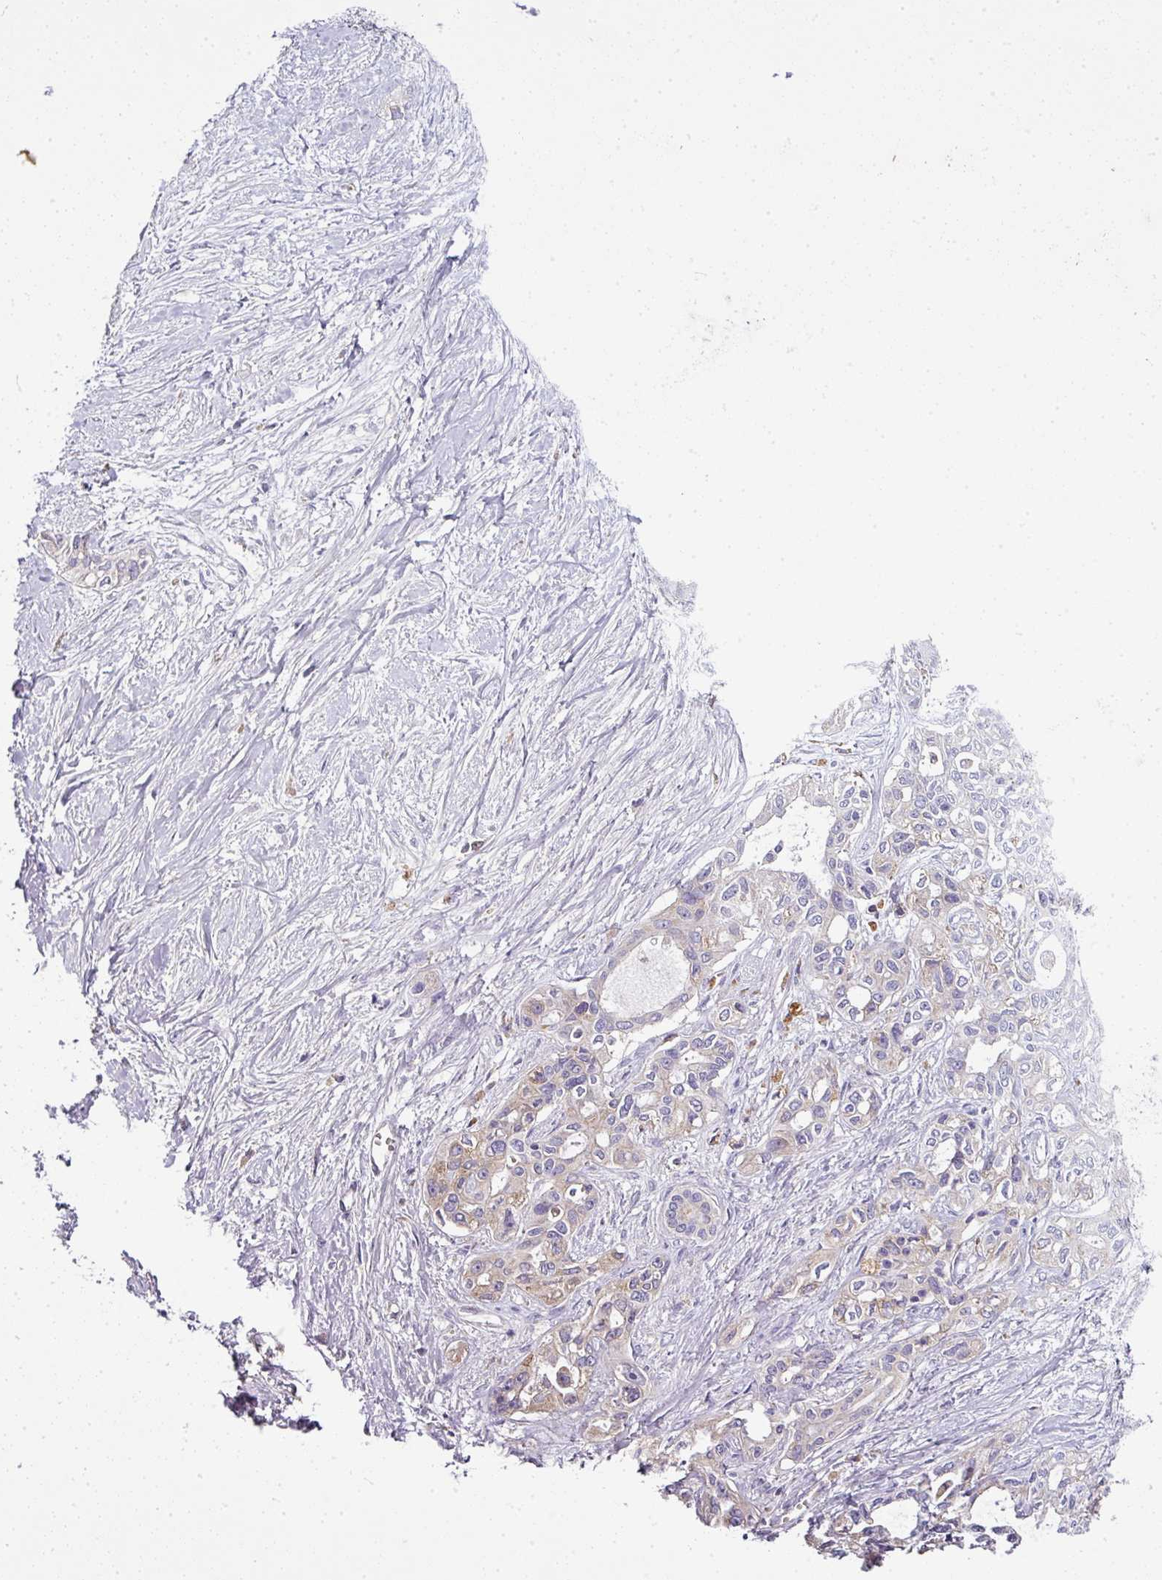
{"staining": {"intensity": "weak", "quantity": ">75%", "location": "cytoplasmic/membranous"}, "tissue": "pancreatic cancer", "cell_type": "Tumor cells", "image_type": "cancer", "snomed": [{"axis": "morphology", "description": "Adenocarcinoma, NOS"}, {"axis": "topography", "description": "Pancreas"}], "caption": "Protein expression by immunohistochemistry shows weak cytoplasmic/membranous positivity in about >75% of tumor cells in pancreatic adenocarcinoma.", "gene": "CAB39L", "patient": {"sex": "female", "age": 50}}